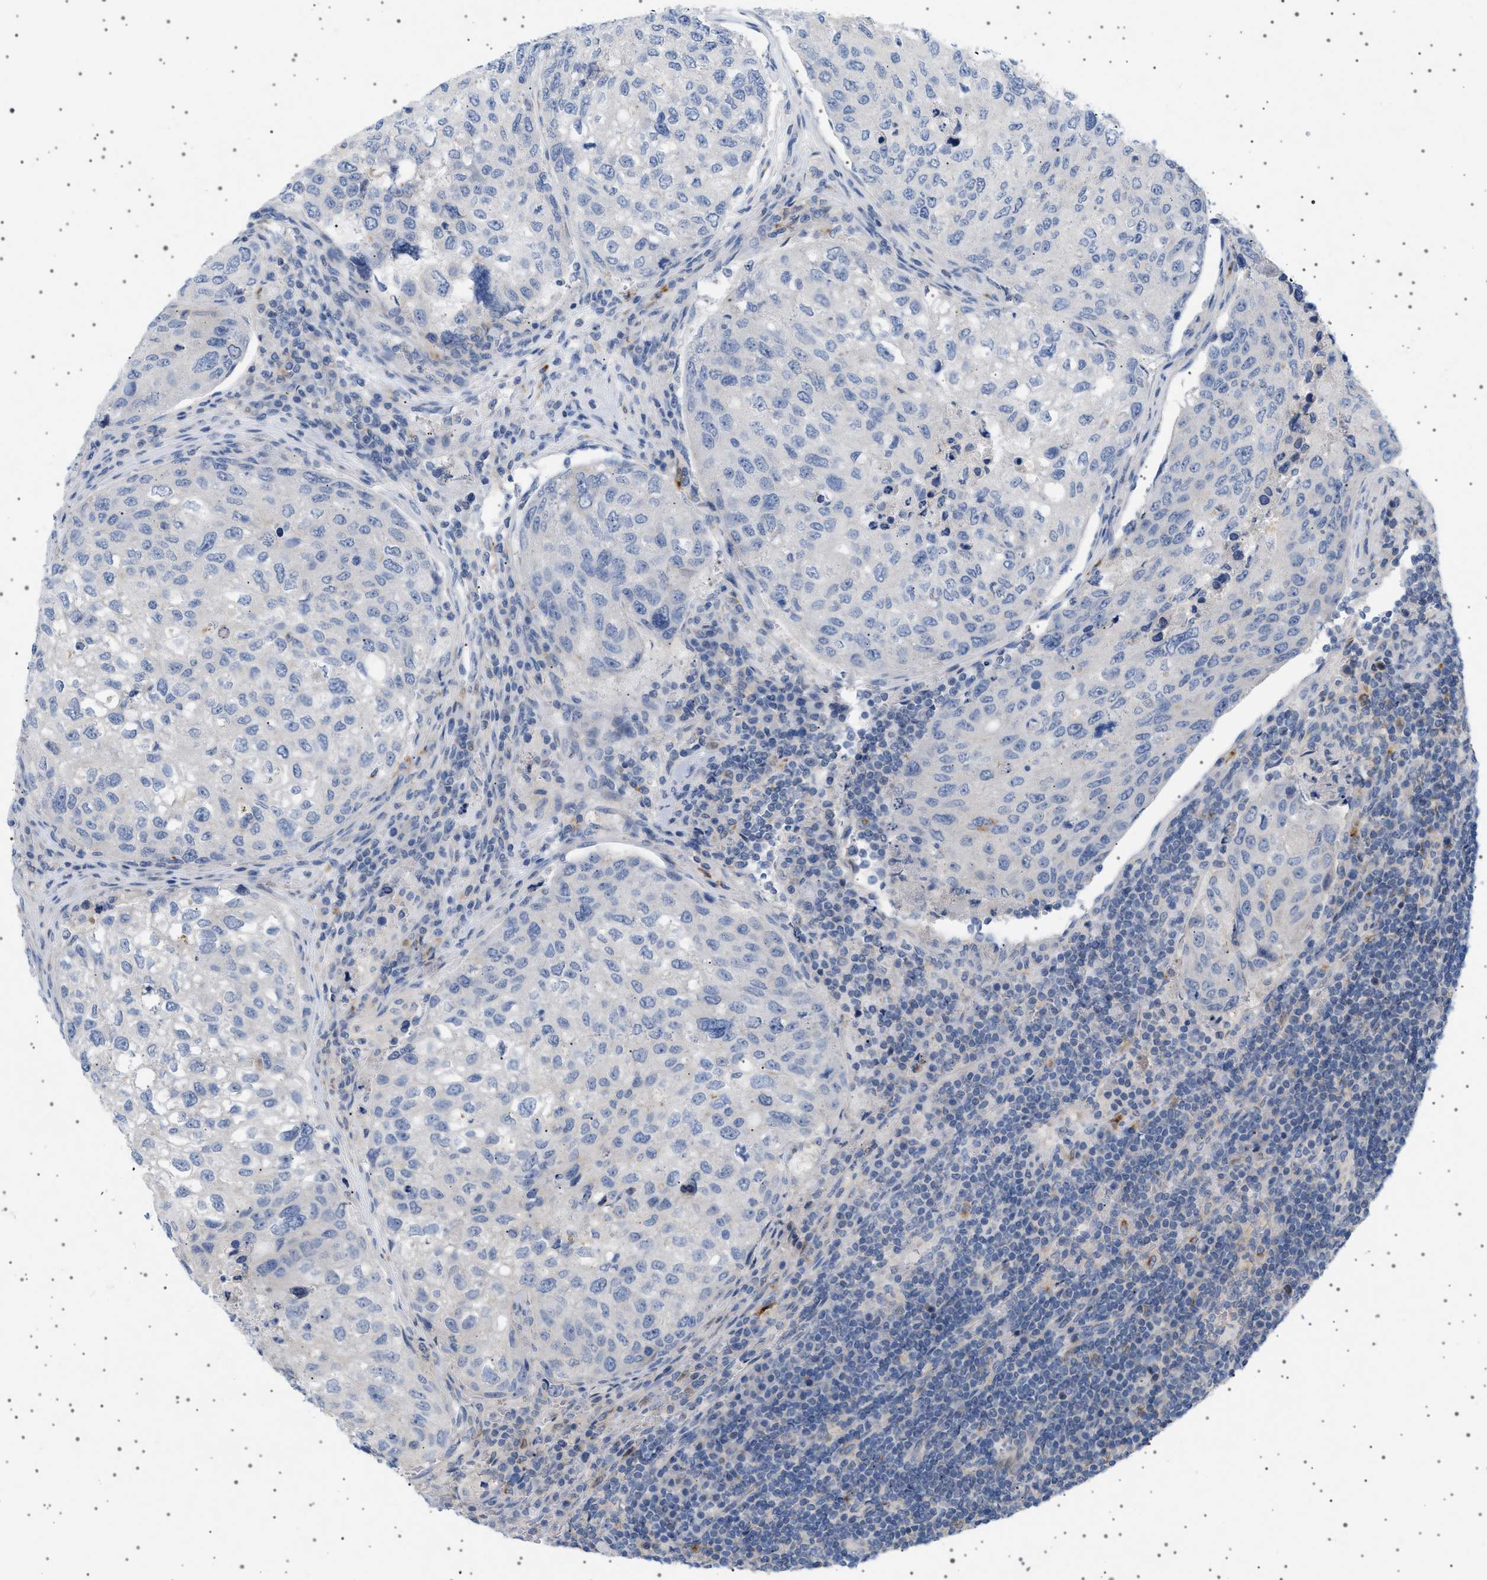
{"staining": {"intensity": "negative", "quantity": "none", "location": "none"}, "tissue": "urothelial cancer", "cell_type": "Tumor cells", "image_type": "cancer", "snomed": [{"axis": "morphology", "description": "Urothelial carcinoma, High grade"}, {"axis": "topography", "description": "Lymph node"}, {"axis": "topography", "description": "Urinary bladder"}], "caption": "Protein analysis of urothelial carcinoma (high-grade) displays no significant positivity in tumor cells.", "gene": "ADCY10", "patient": {"sex": "male", "age": 51}}